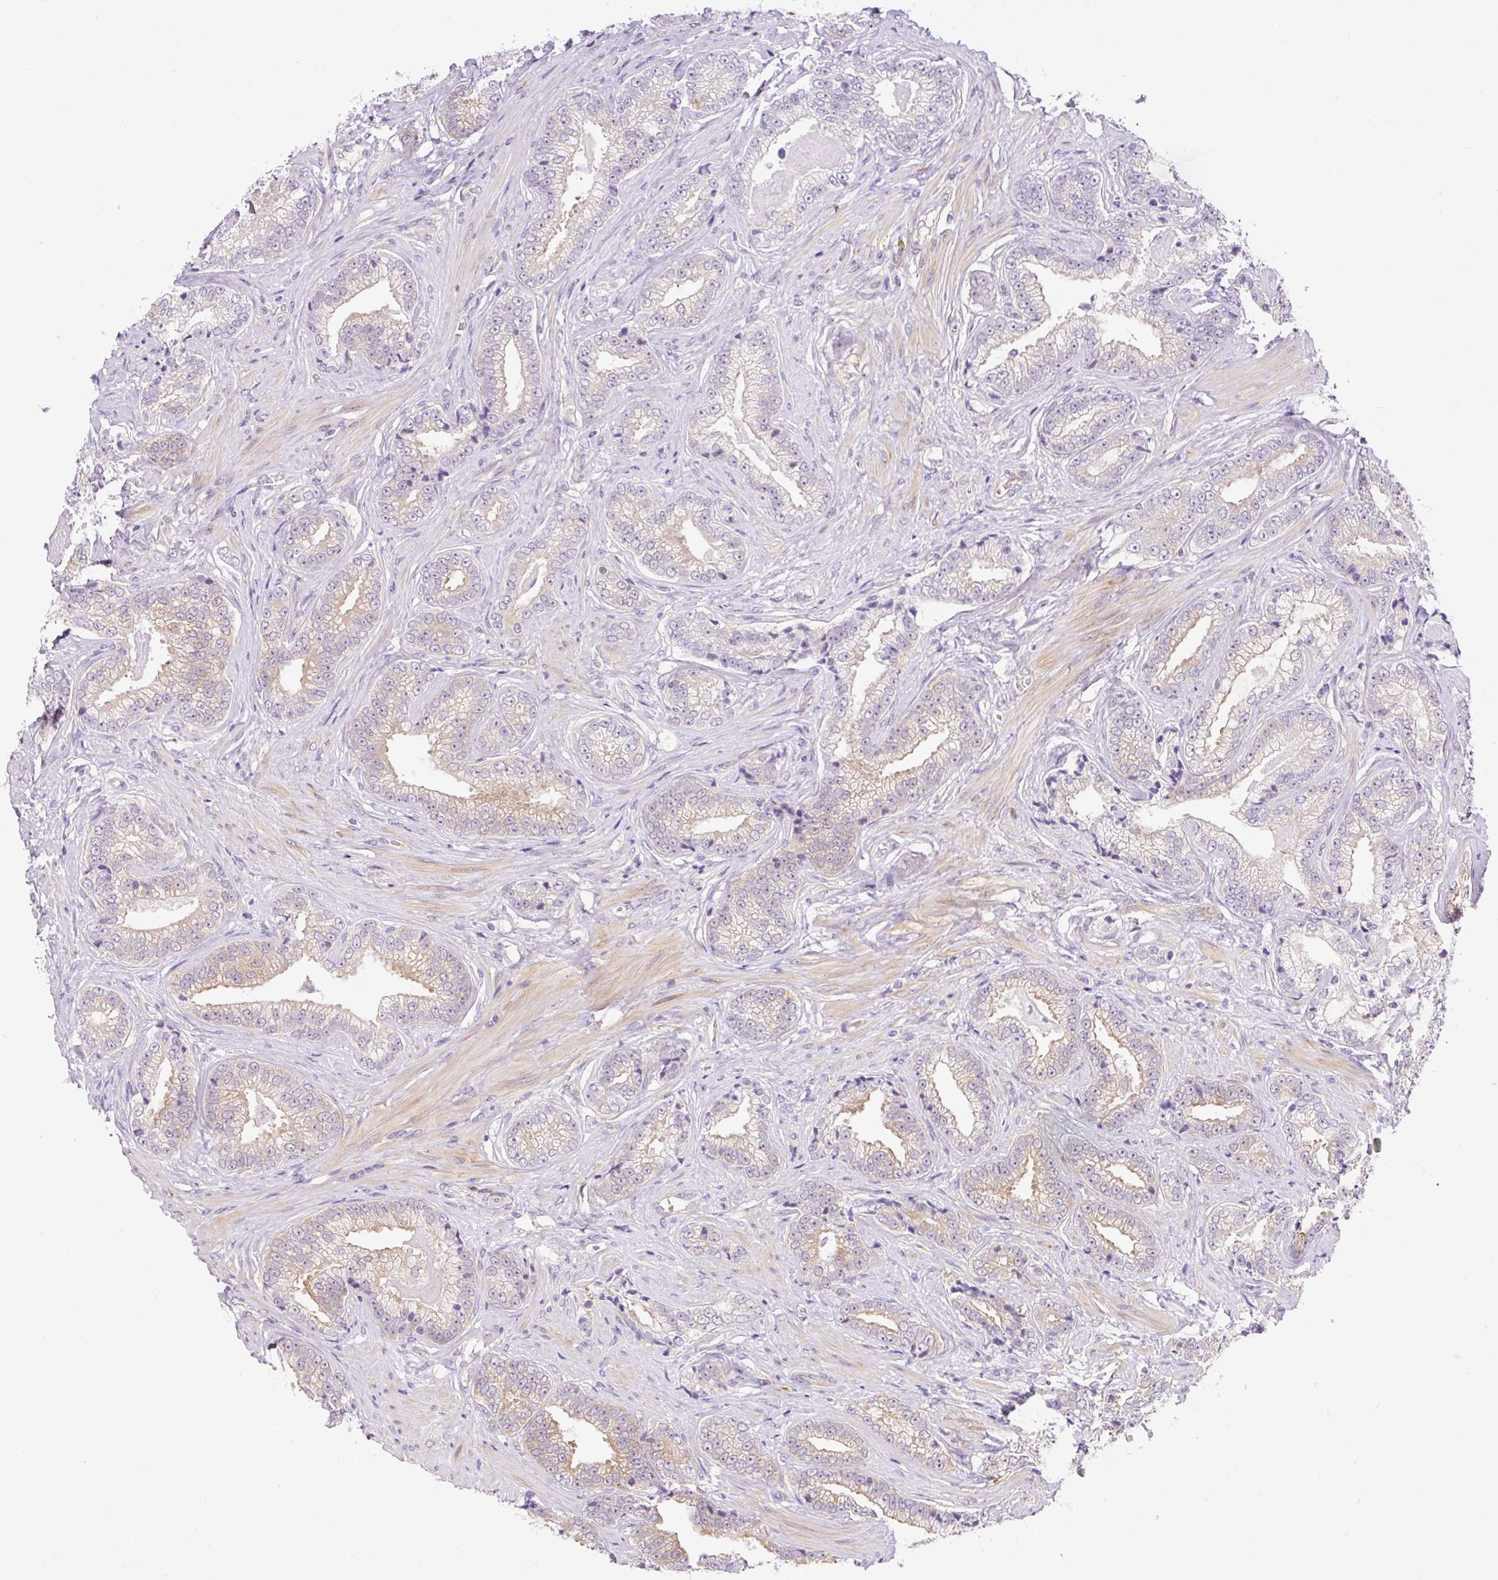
{"staining": {"intensity": "moderate", "quantity": "25%-75%", "location": "cytoplasmic/membranous"}, "tissue": "prostate cancer", "cell_type": "Tumor cells", "image_type": "cancer", "snomed": [{"axis": "morphology", "description": "Adenocarcinoma, Low grade"}, {"axis": "topography", "description": "Prostate"}], "caption": "Immunohistochemical staining of human prostate cancer (adenocarcinoma (low-grade)) shows moderate cytoplasmic/membranous protein expression in approximately 25%-75% of tumor cells.", "gene": "CAMK2B", "patient": {"sex": "male", "age": 61}}